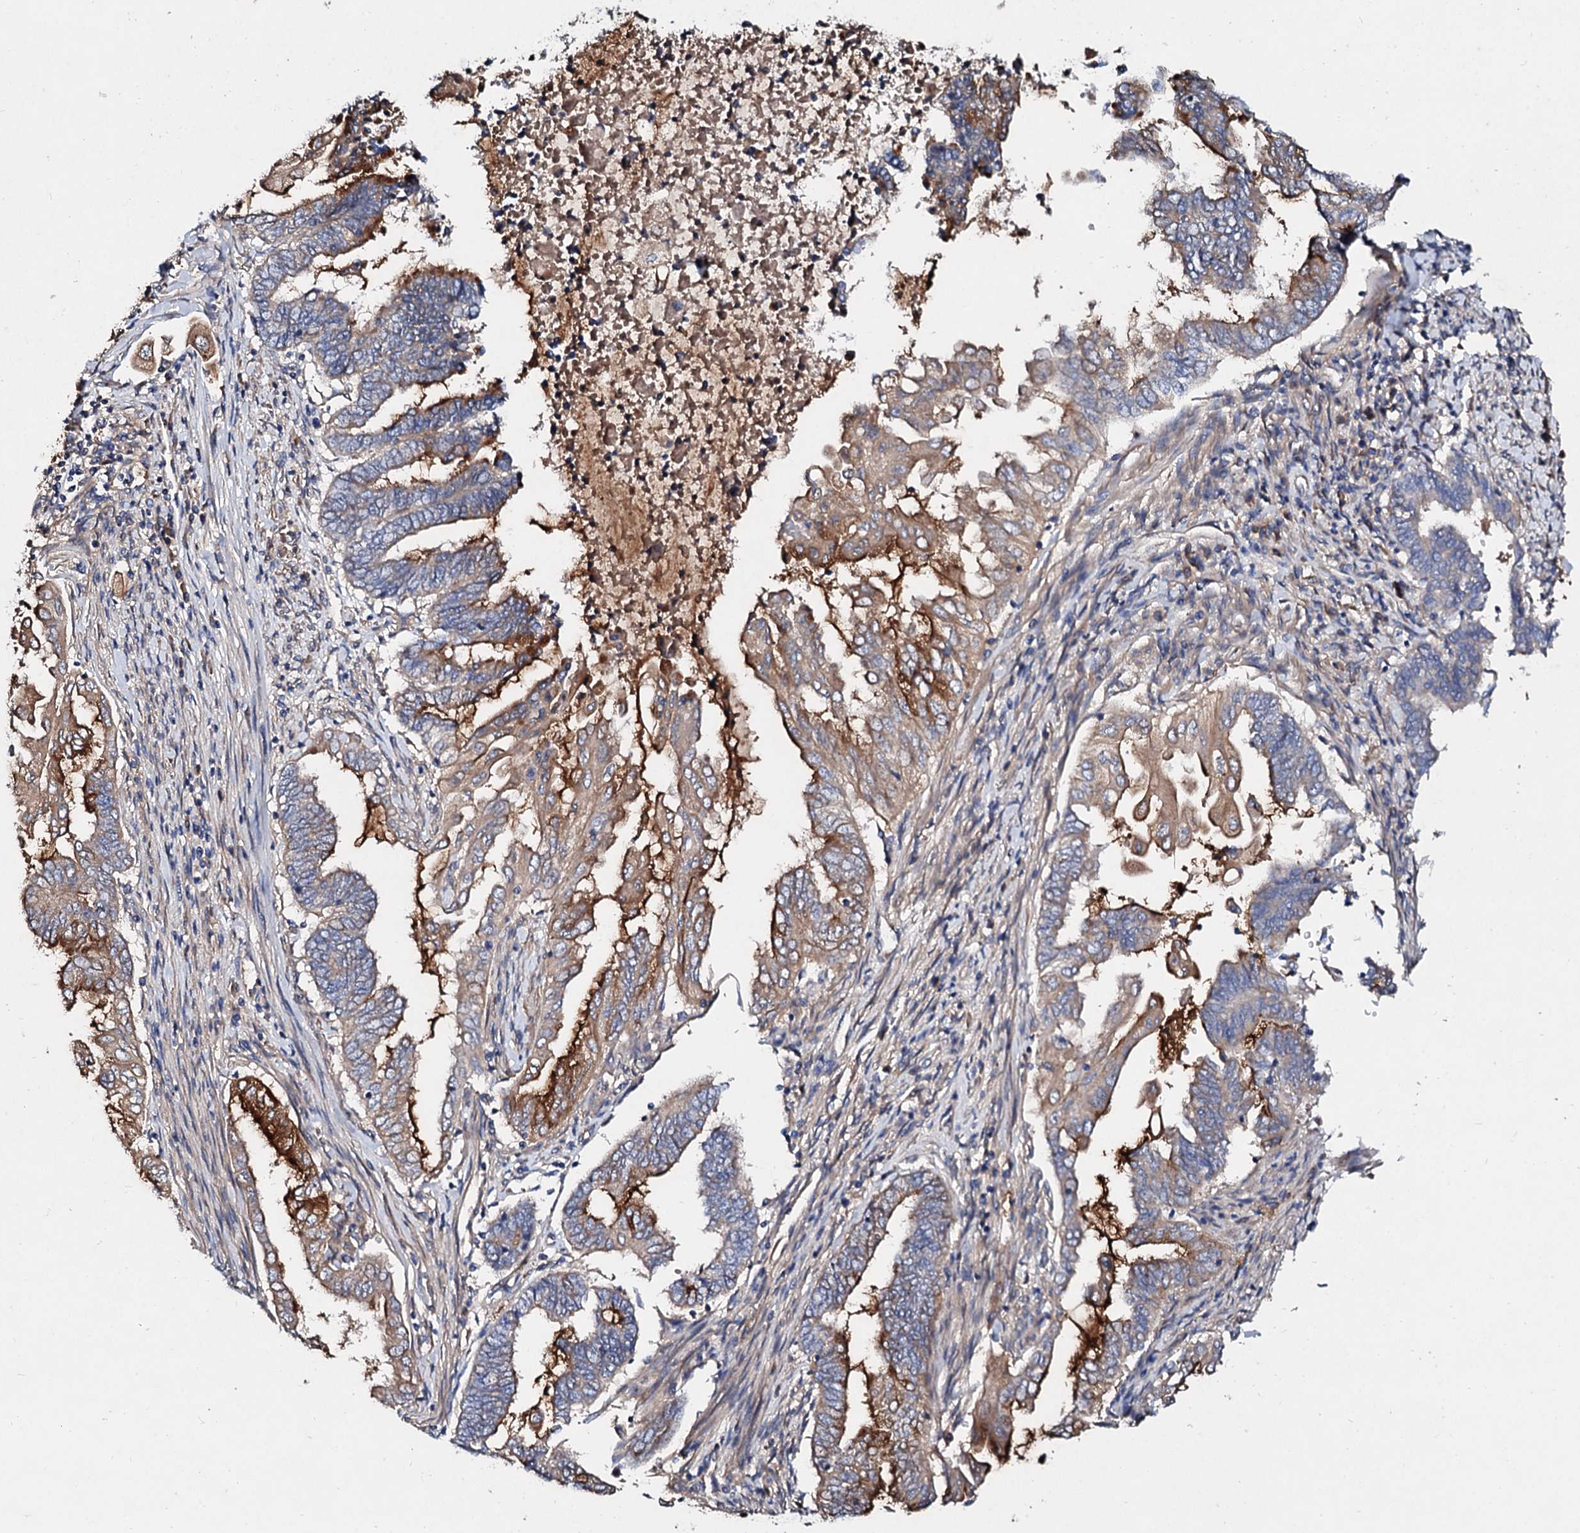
{"staining": {"intensity": "moderate", "quantity": "25%-75%", "location": "cytoplasmic/membranous"}, "tissue": "endometrial cancer", "cell_type": "Tumor cells", "image_type": "cancer", "snomed": [{"axis": "morphology", "description": "Adenocarcinoma, NOS"}, {"axis": "topography", "description": "Uterus"}, {"axis": "topography", "description": "Endometrium"}], "caption": "Tumor cells show medium levels of moderate cytoplasmic/membranous positivity in about 25%-75% of cells in human endometrial cancer (adenocarcinoma).", "gene": "FIBIN", "patient": {"sex": "female", "age": 70}}